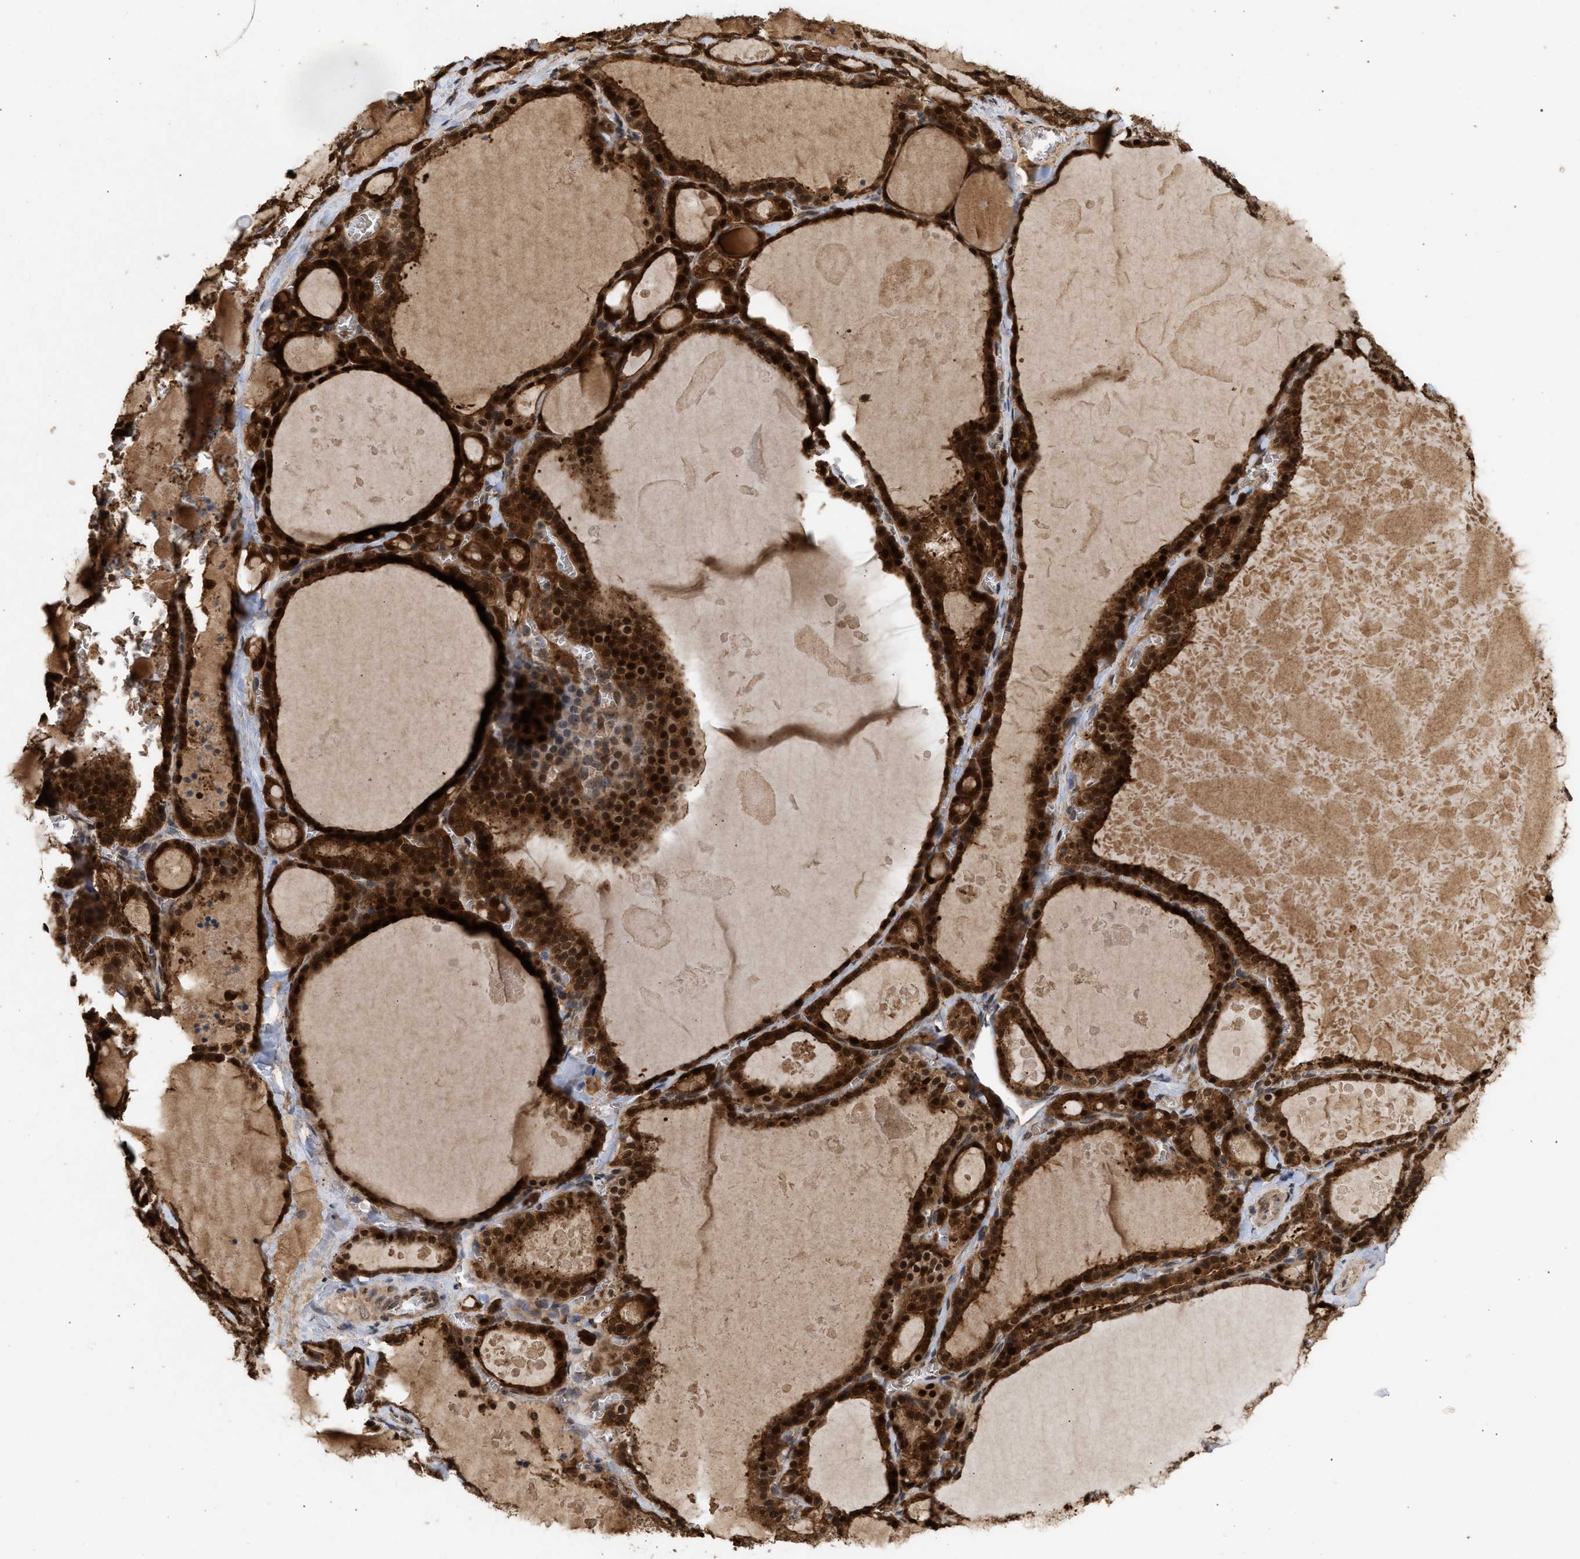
{"staining": {"intensity": "strong", "quantity": ">75%", "location": "cytoplasmic/membranous,nuclear"}, "tissue": "thyroid gland", "cell_type": "Glandular cells", "image_type": "normal", "snomed": [{"axis": "morphology", "description": "Normal tissue, NOS"}, {"axis": "topography", "description": "Thyroid gland"}], "caption": "Thyroid gland stained with immunohistochemistry (IHC) reveals strong cytoplasmic/membranous,nuclear positivity in approximately >75% of glandular cells.", "gene": "FITM1", "patient": {"sex": "male", "age": 56}}